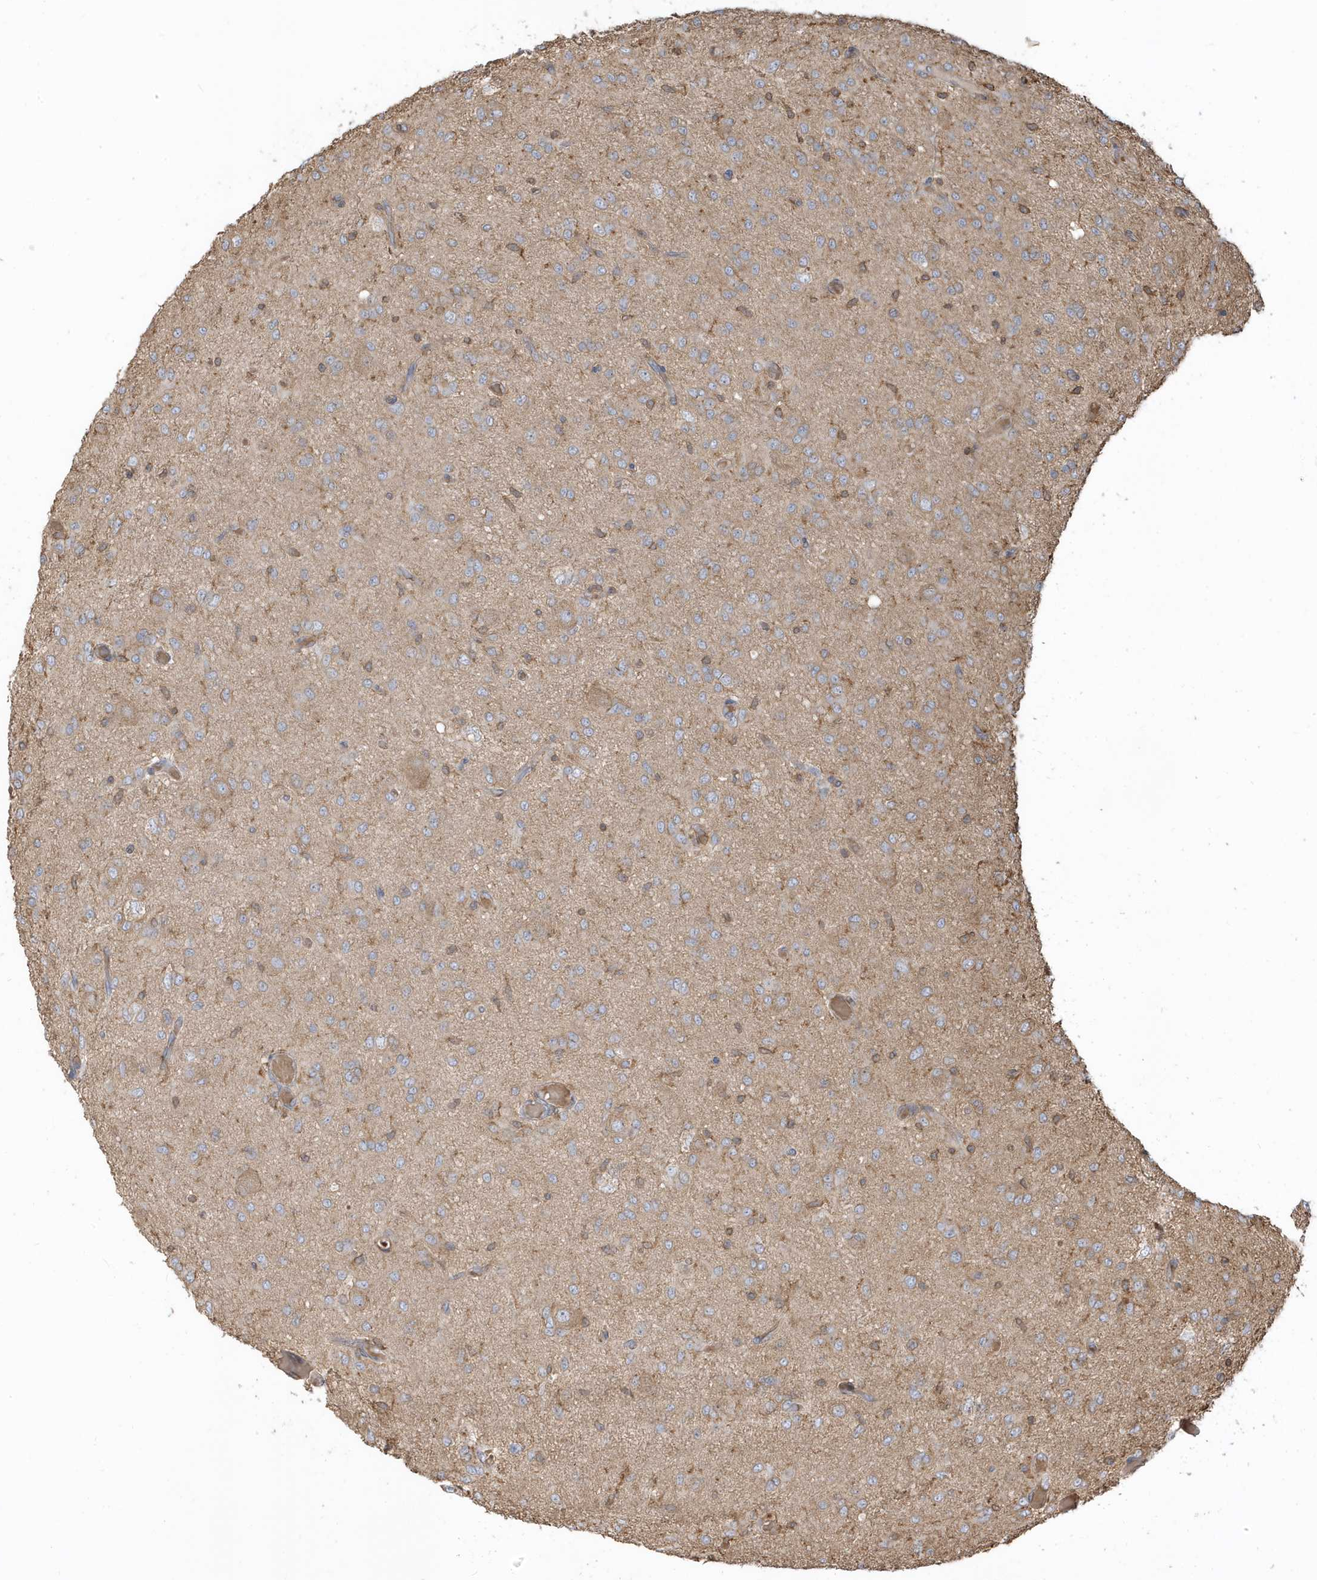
{"staining": {"intensity": "weak", "quantity": "<25%", "location": "cytoplasmic/membranous"}, "tissue": "glioma", "cell_type": "Tumor cells", "image_type": "cancer", "snomed": [{"axis": "morphology", "description": "Glioma, malignant, High grade"}, {"axis": "topography", "description": "Brain"}], "caption": "Tumor cells are negative for protein expression in human malignant glioma (high-grade).", "gene": "ZBTB8A", "patient": {"sex": "female", "age": 59}}